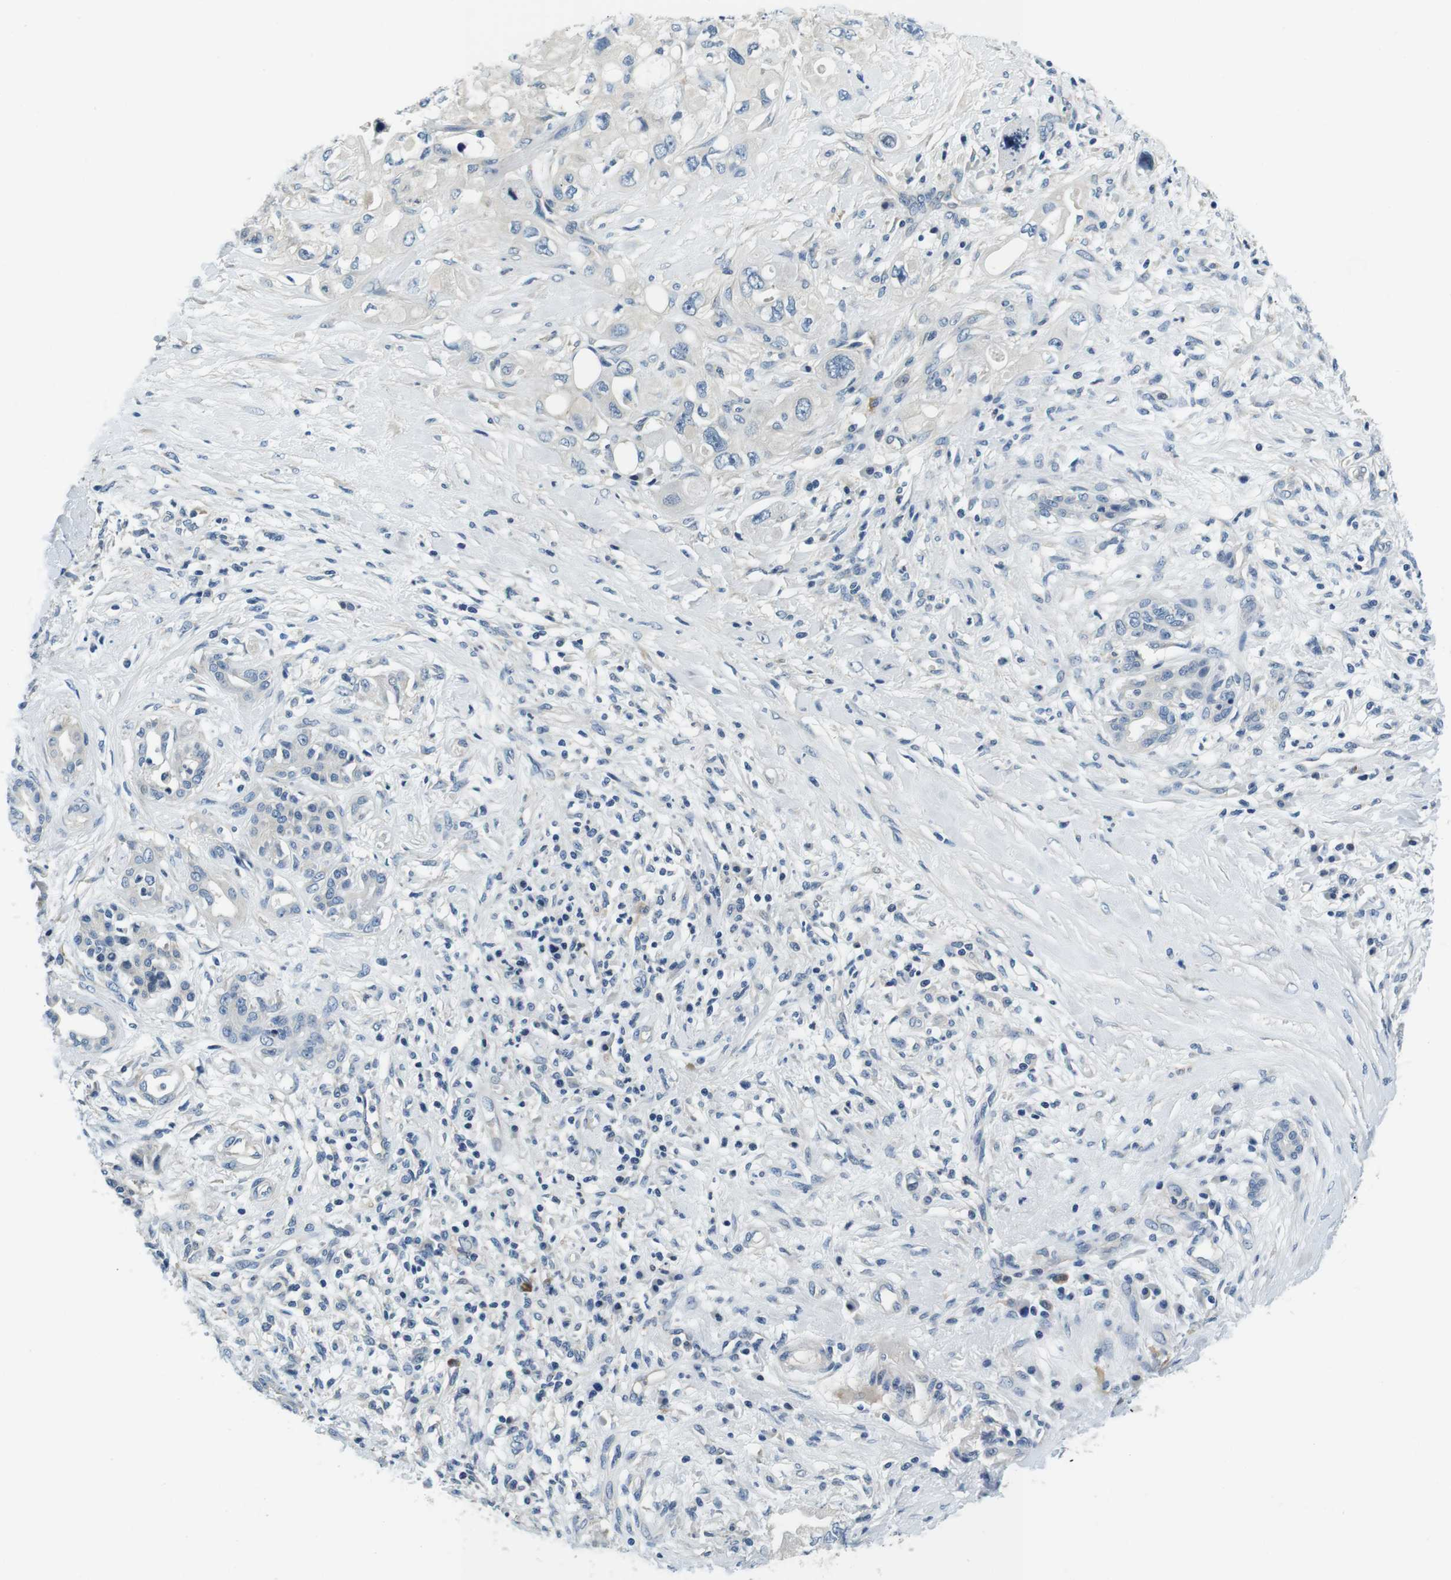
{"staining": {"intensity": "negative", "quantity": "none", "location": "none"}, "tissue": "pancreatic cancer", "cell_type": "Tumor cells", "image_type": "cancer", "snomed": [{"axis": "morphology", "description": "Adenocarcinoma, NOS"}, {"axis": "topography", "description": "Pancreas"}], "caption": "IHC micrograph of neoplastic tissue: human pancreatic adenocarcinoma stained with DAB (3,3'-diaminobenzidine) displays no significant protein staining in tumor cells.", "gene": "KCNJ5", "patient": {"sex": "female", "age": 56}}